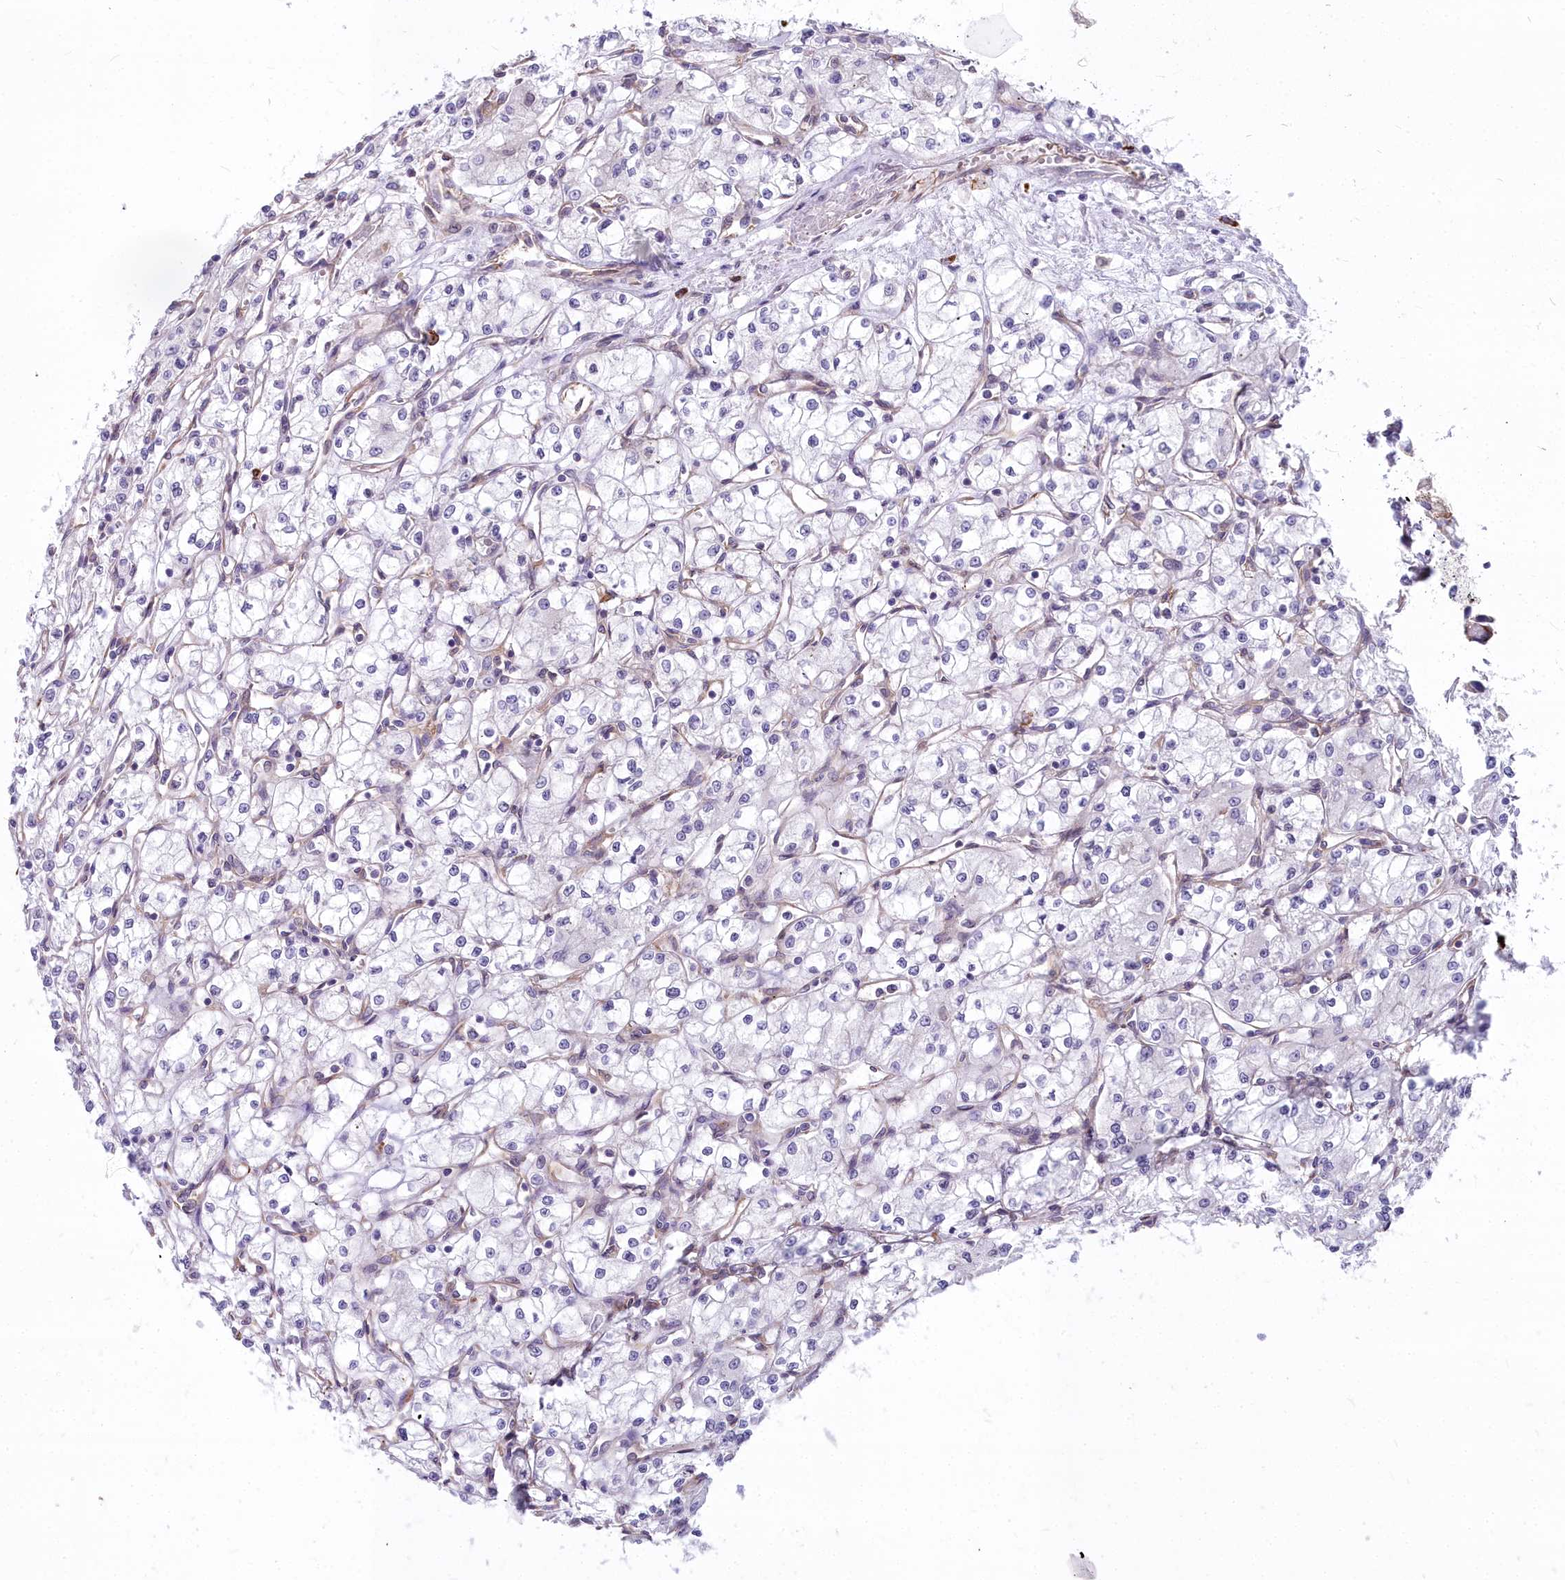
{"staining": {"intensity": "negative", "quantity": "none", "location": "none"}, "tissue": "renal cancer", "cell_type": "Tumor cells", "image_type": "cancer", "snomed": [{"axis": "morphology", "description": "Adenocarcinoma, NOS"}, {"axis": "topography", "description": "Kidney"}], "caption": "High power microscopy histopathology image of an IHC histopathology image of renal adenocarcinoma, revealing no significant expression in tumor cells.", "gene": "HLA-DOA", "patient": {"sex": "male", "age": 59}}